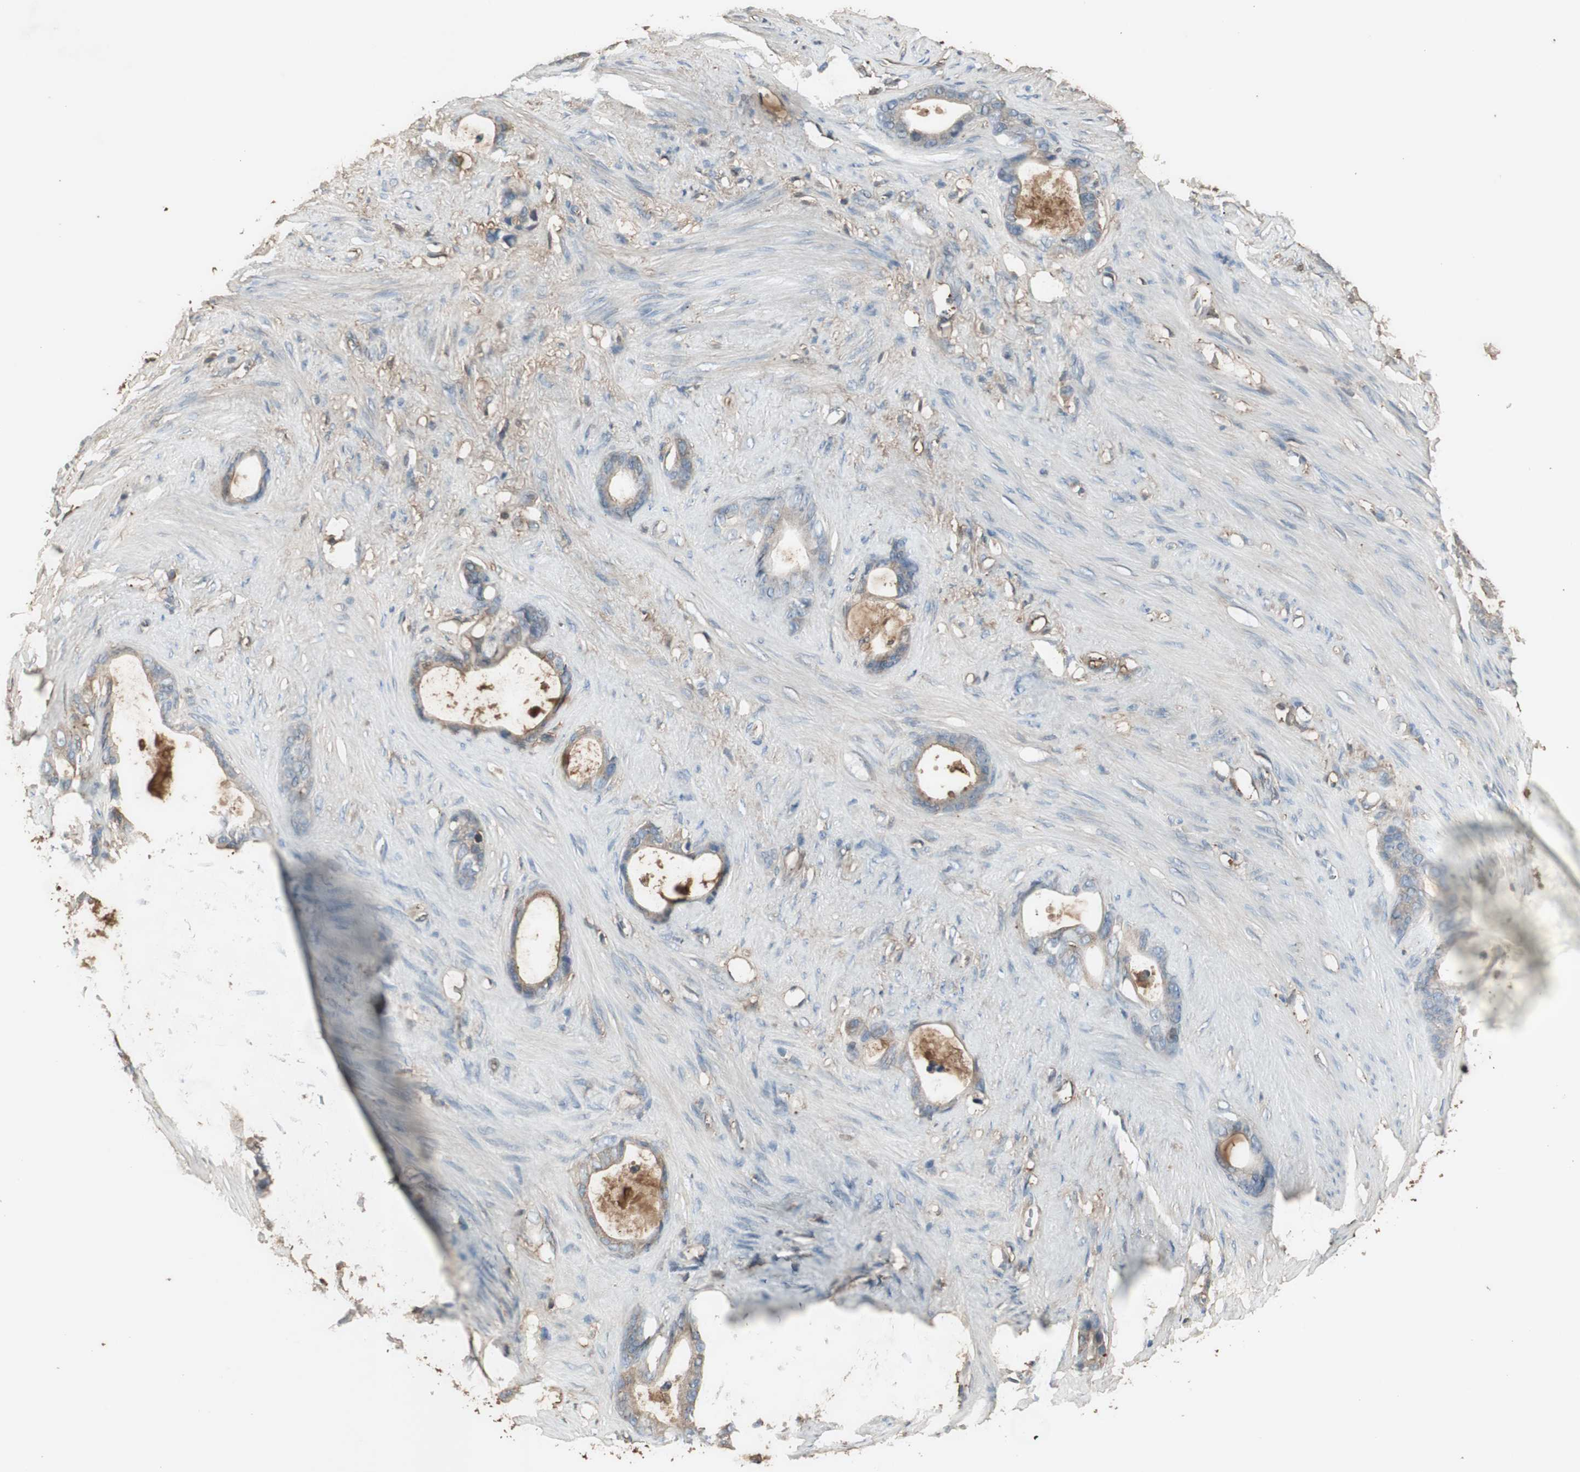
{"staining": {"intensity": "negative", "quantity": "none", "location": "none"}, "tissue": "stomach cancer", "cell_type": "Tumor cells", "image_type": "cancer", "snomed": [{"axis": "morphology", "description": "Adenocarcinoma, NOS"}, {"axis": "topography", "description": "Stomach"}], "caption": "Immunohistochemistry photomicrograph of neoplastic tissue: human adenocarcinoma (stomach) stained with DAB (3,3'-diaminobenzidine) shows no significant protein expression in tumor cells.", "gene": "MMP14", "patient": {"sex": "female", "age": 75}}